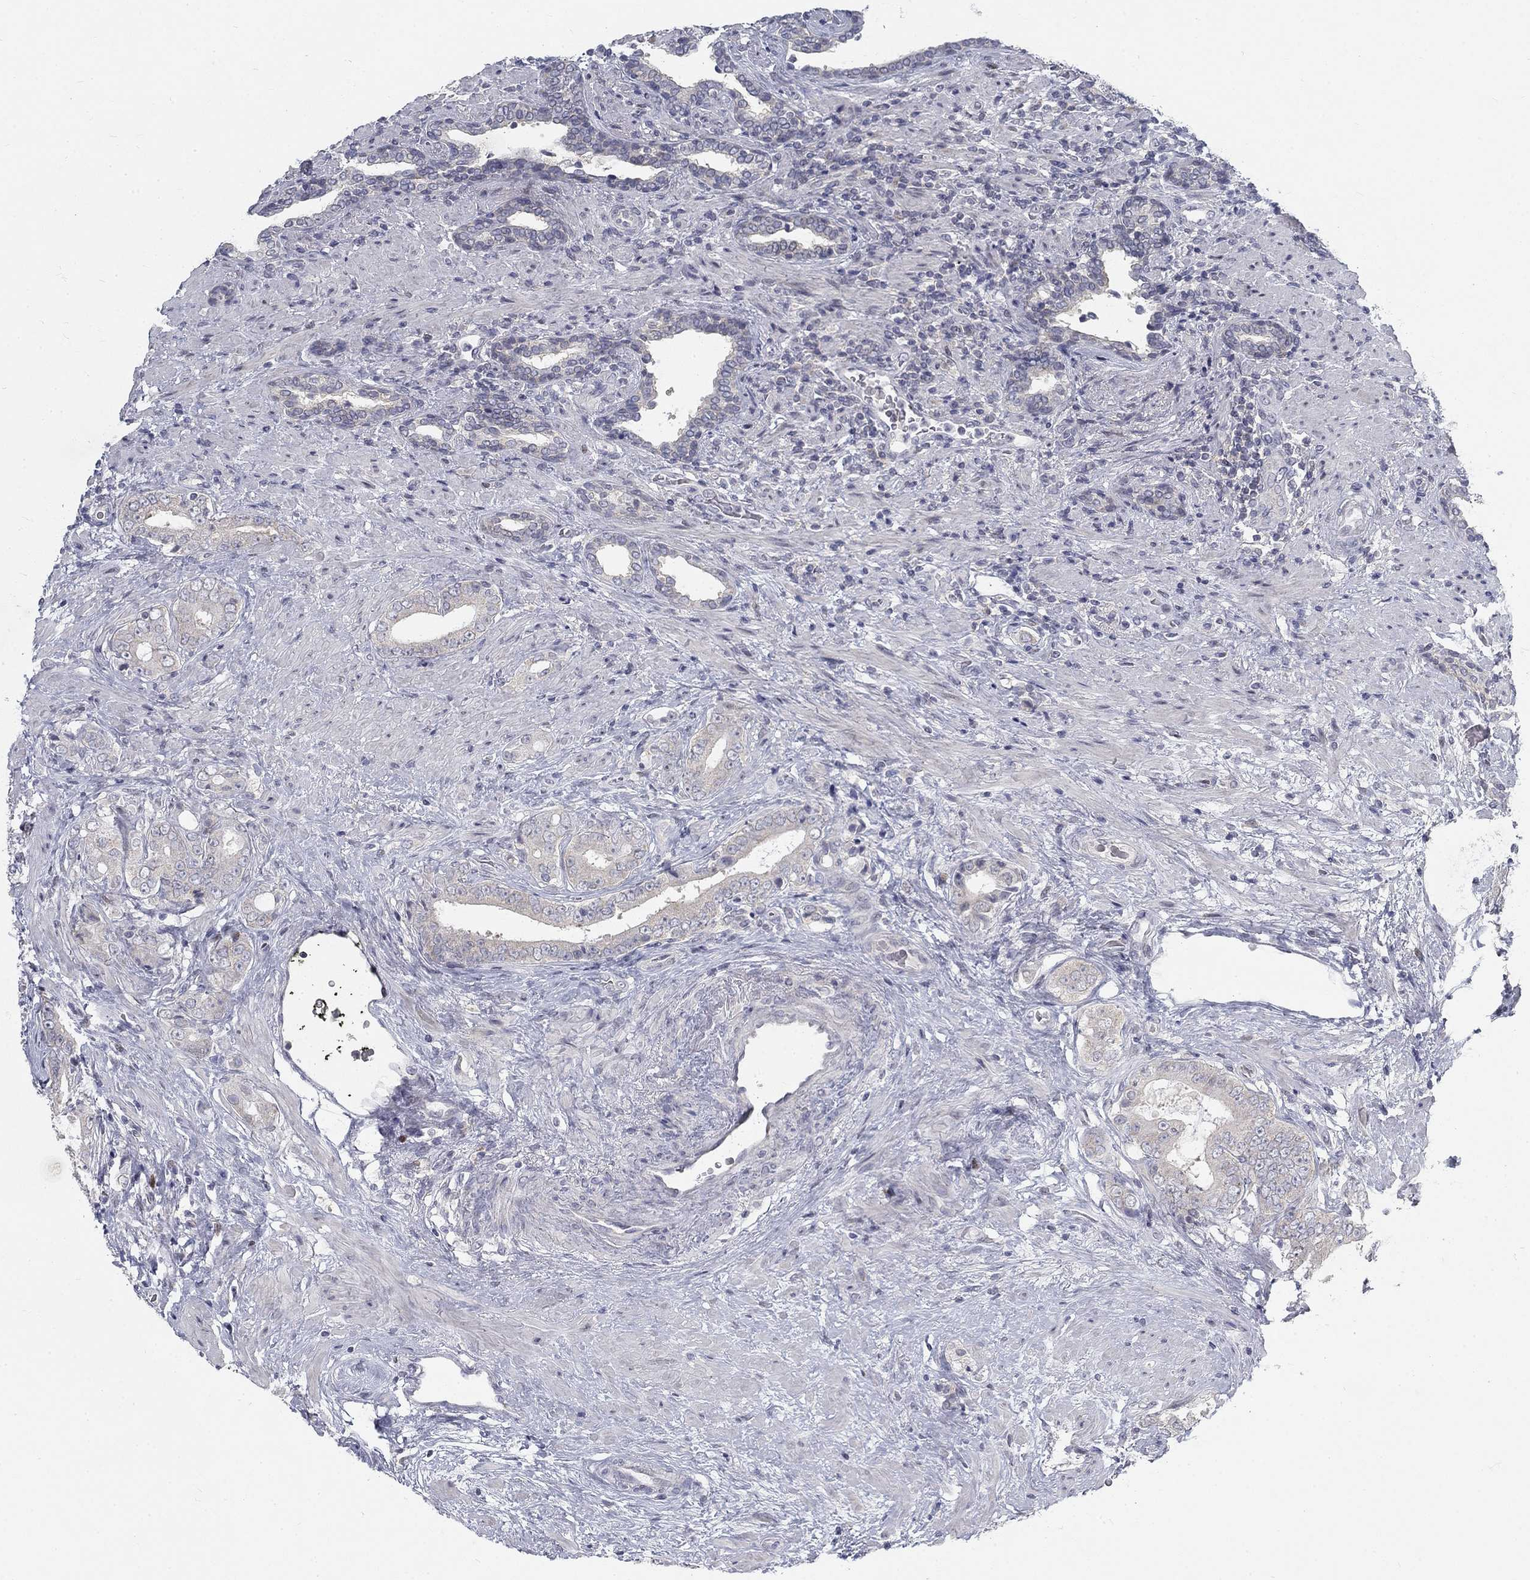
{"staining": {"intensity": "negative", "quantity": "none", "location": "none"}, "tissue": "prostate cancer", "cell_type": "Tumor cells", "image_type": "cancer", "snomed": [{"axis": "morphology", "description": "Adenocarcinoma, Low grade"}, {"axis": "topography", "description": "Prostate and seminal vesicle, NOS"}], "caption": "Immunohistochemical staining of human adenocarcinoma (low-grade) (prostate) exhibits no significant expression in tumor cells.", "gene": "ATP1A3", "patient": {"sex": "male", "age": 61}}